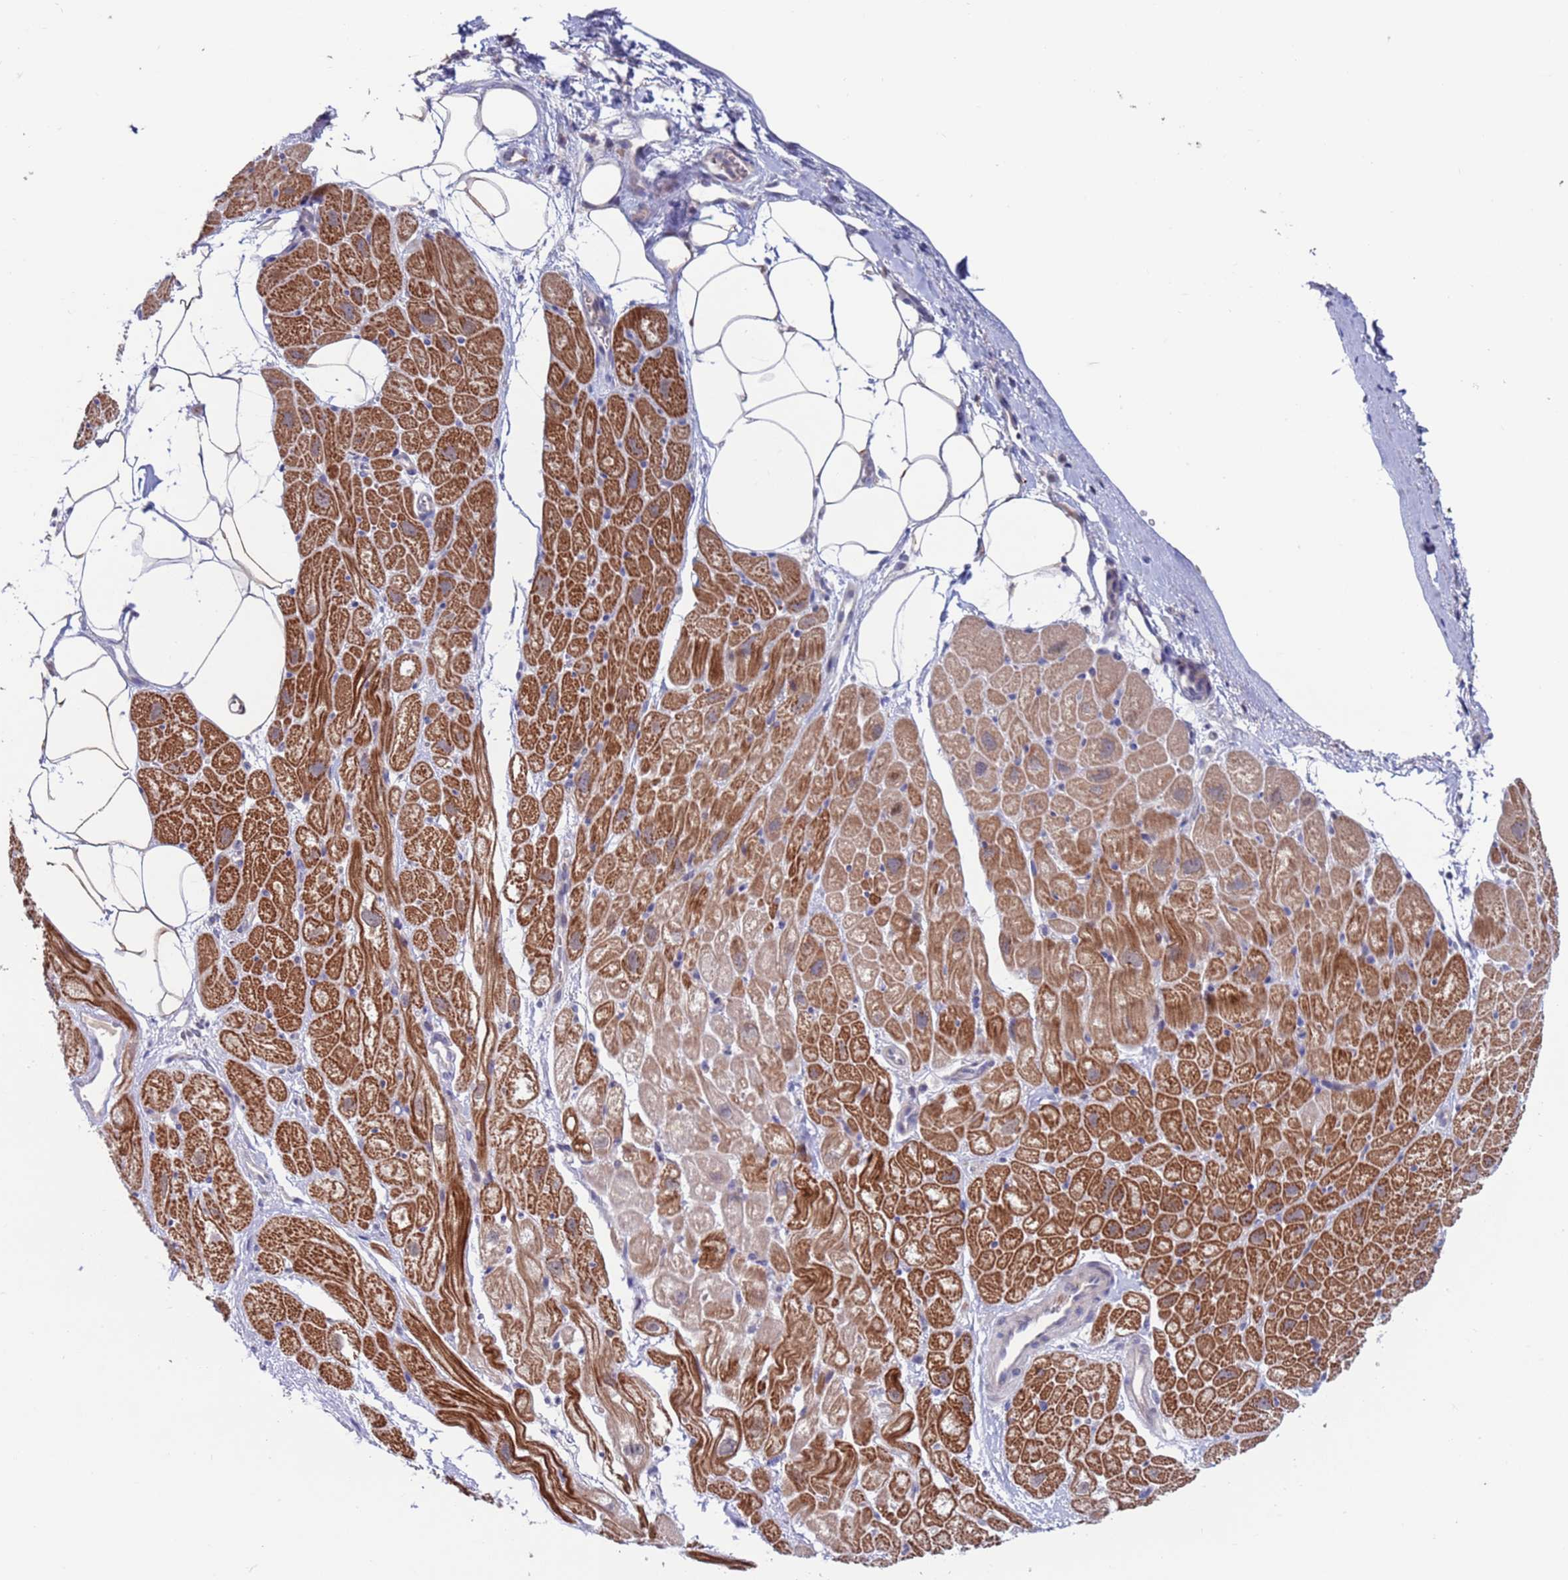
{"staining": {"intensity": "strong", "quantity": "25%-75%", "location": "cytoplasmic/membranous"}, "tissue": "heart muscle", "cell_type": "Cardiomyocytes", "image_type": "normal", "snomed": [{"axis": "morphology", "description": "Normal tissue, NOS"}, {"axis": "topography", "description": "Heart"}], "caption": "A high amount of strong cytoplasmic/membranous expression is present in approximately 25%-75% of cardiomyocytes in normal heart muscle. The protein is shown in brown color, while the nuclei are stained blue.", "gene": "FBXO27", "patient": {"sex": "male", "age": 50}}